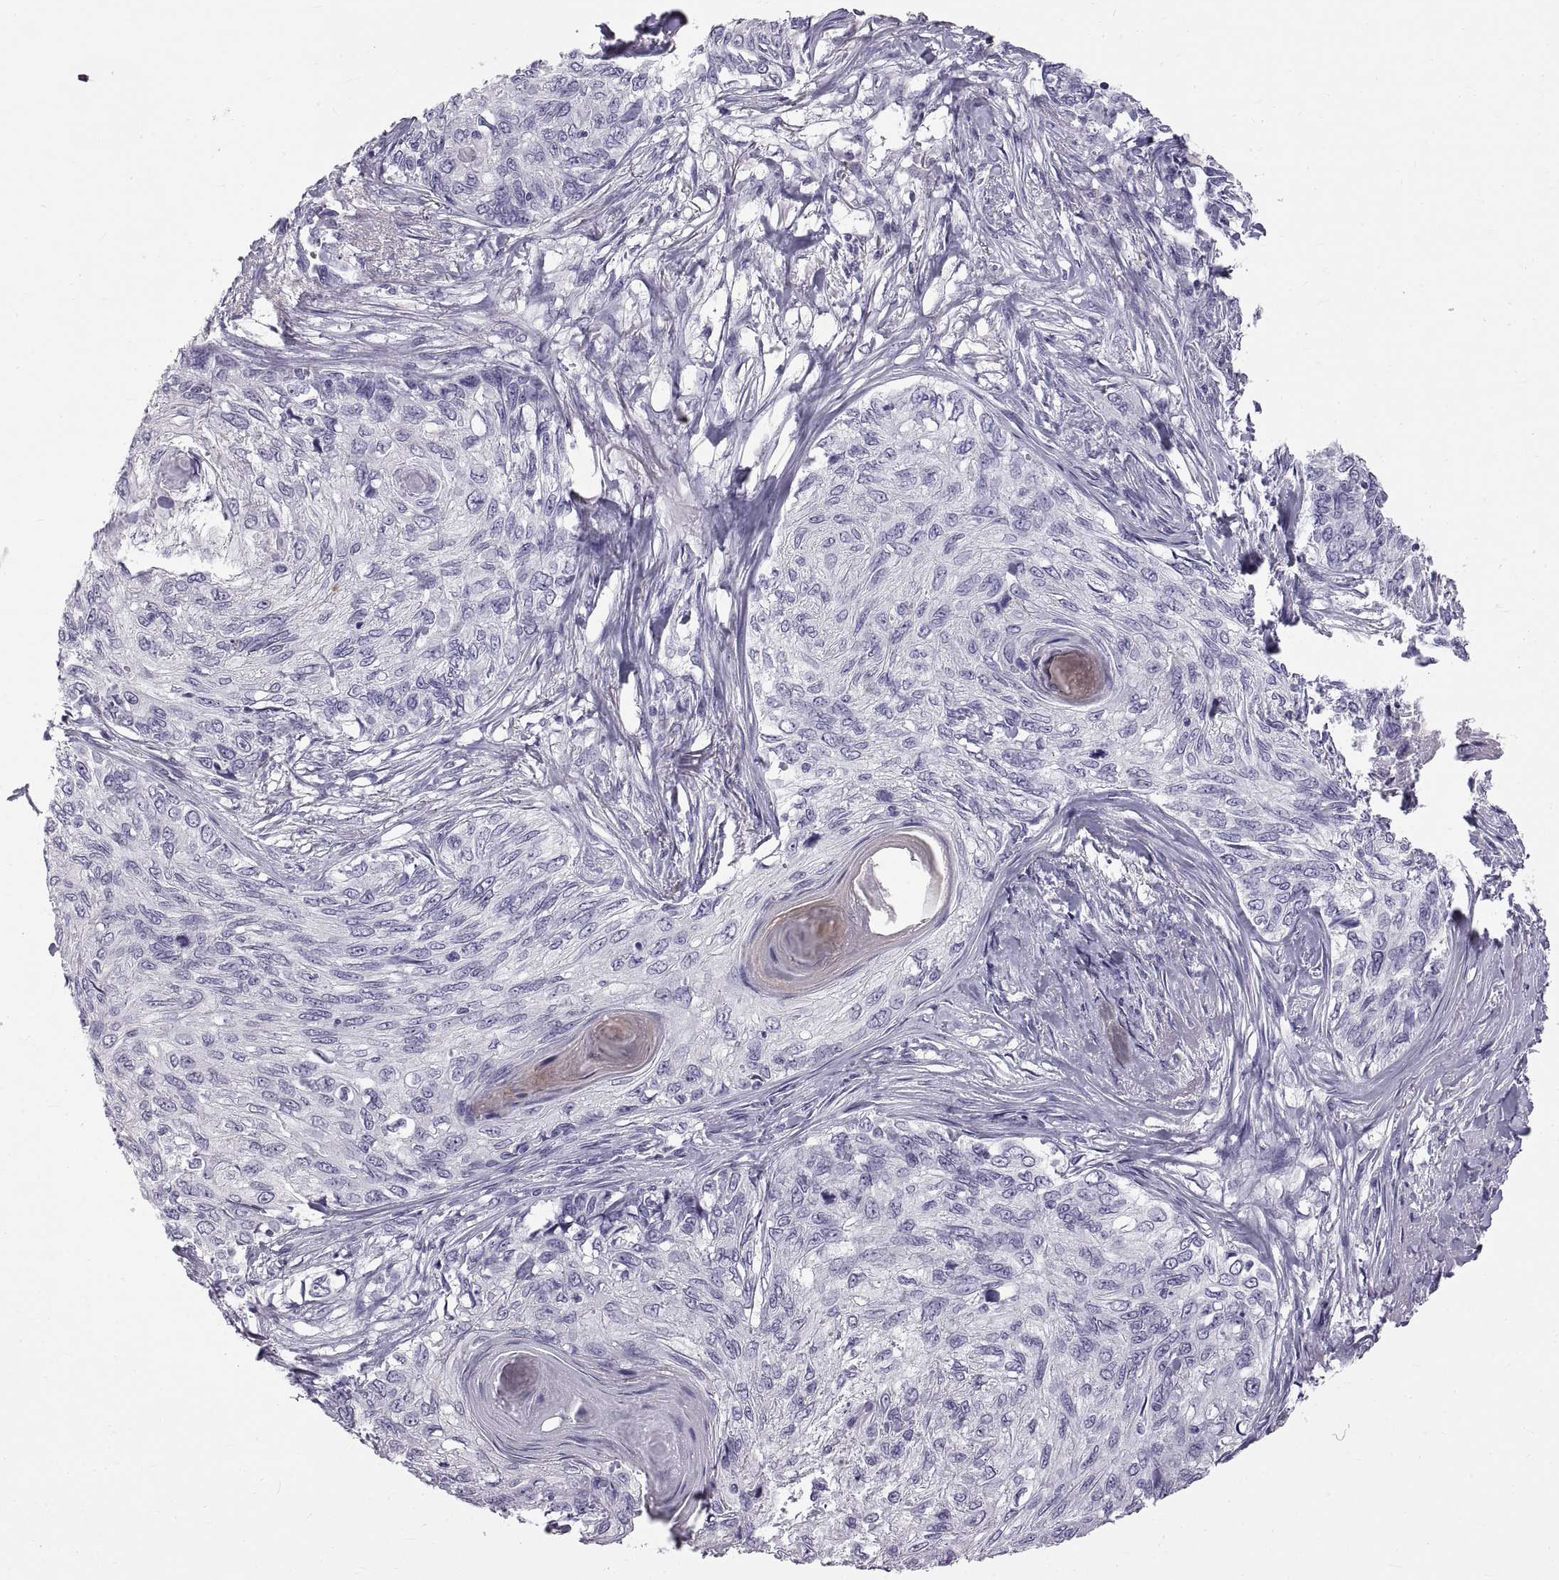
{"staining": {"intensity": "negative", "quantity": "none", "location": "none"}, "tissue": "skin cancer", "cell_type": "Tumor cells", "image_type": "cancer", "snomed": [{"axis": "morphology", "description": "Squamous cell carcinoma, NOS"}, {"axis": "topography", "description": "Skin"}], "caption": "Immunohistochemical staining of squamous cell carcinoma (skin) shows no significant positivity in tumor cells.", "gene": "WFDC8", "patient": {"sex": "male", "age": 92}}